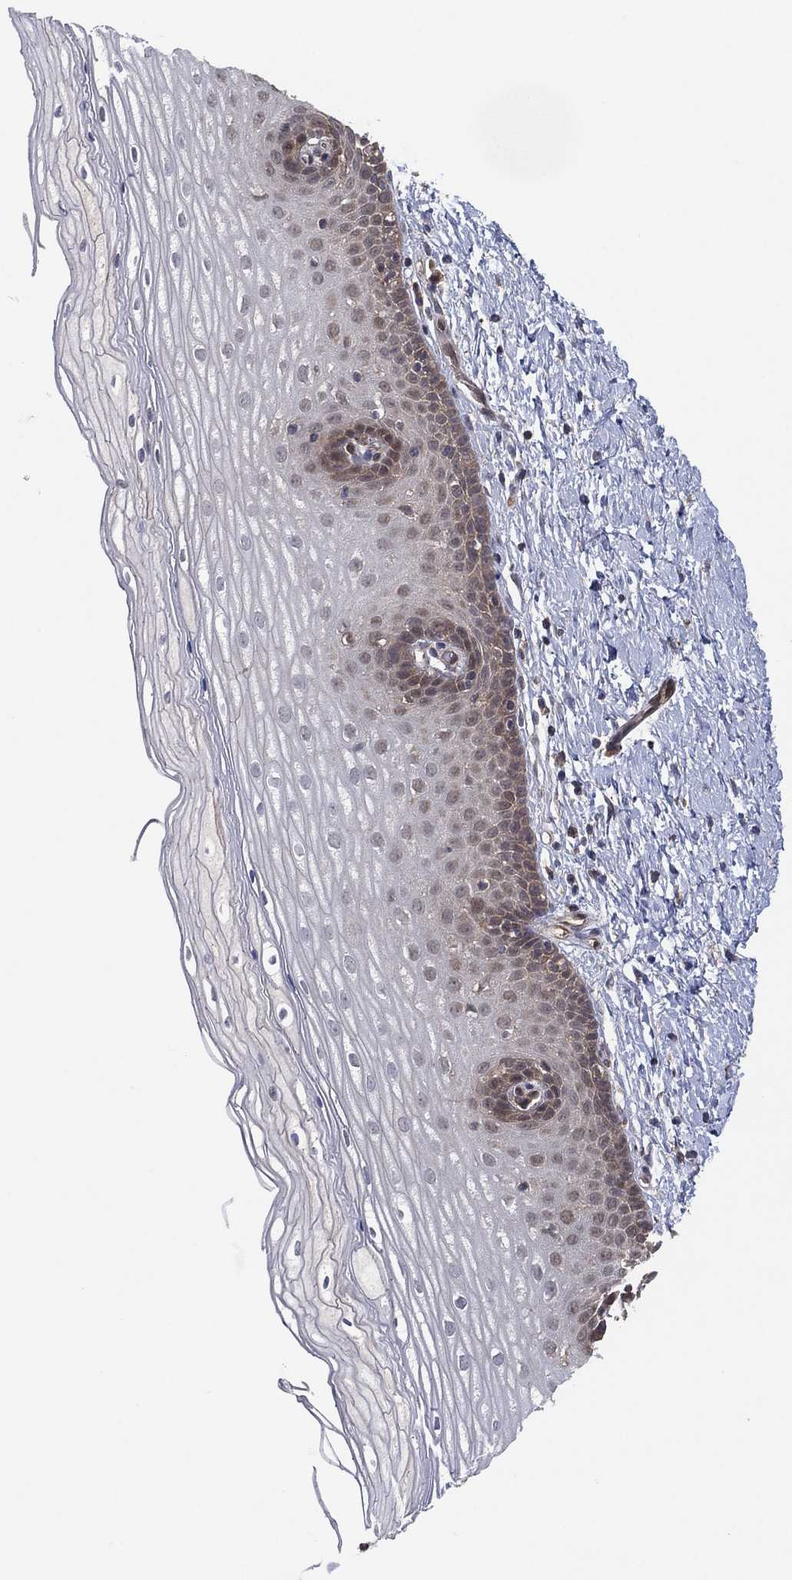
{"staining": {"intensity": "moderate", "quantity": "25%-75%", "location": "cytoplasmic/membranous,nuclear"}, "tissue": "cervix", "cell_type": "Squamous epithelial cells", "image_type": "normal", "snomed": [{"axis": "morphology", "description": "Normal tissue, NOS"}, {"axis": "topography", "description": "Cervix"}], "caption": "This is an image of immunohistochemistry staining of unremarkable cervix, which shows moderate staining in the cytoplasmic/membranous,nuclear of squamous epithelial cells.", "gene": "PSMG4", "patient": {"sex": "female", "age": 37}}